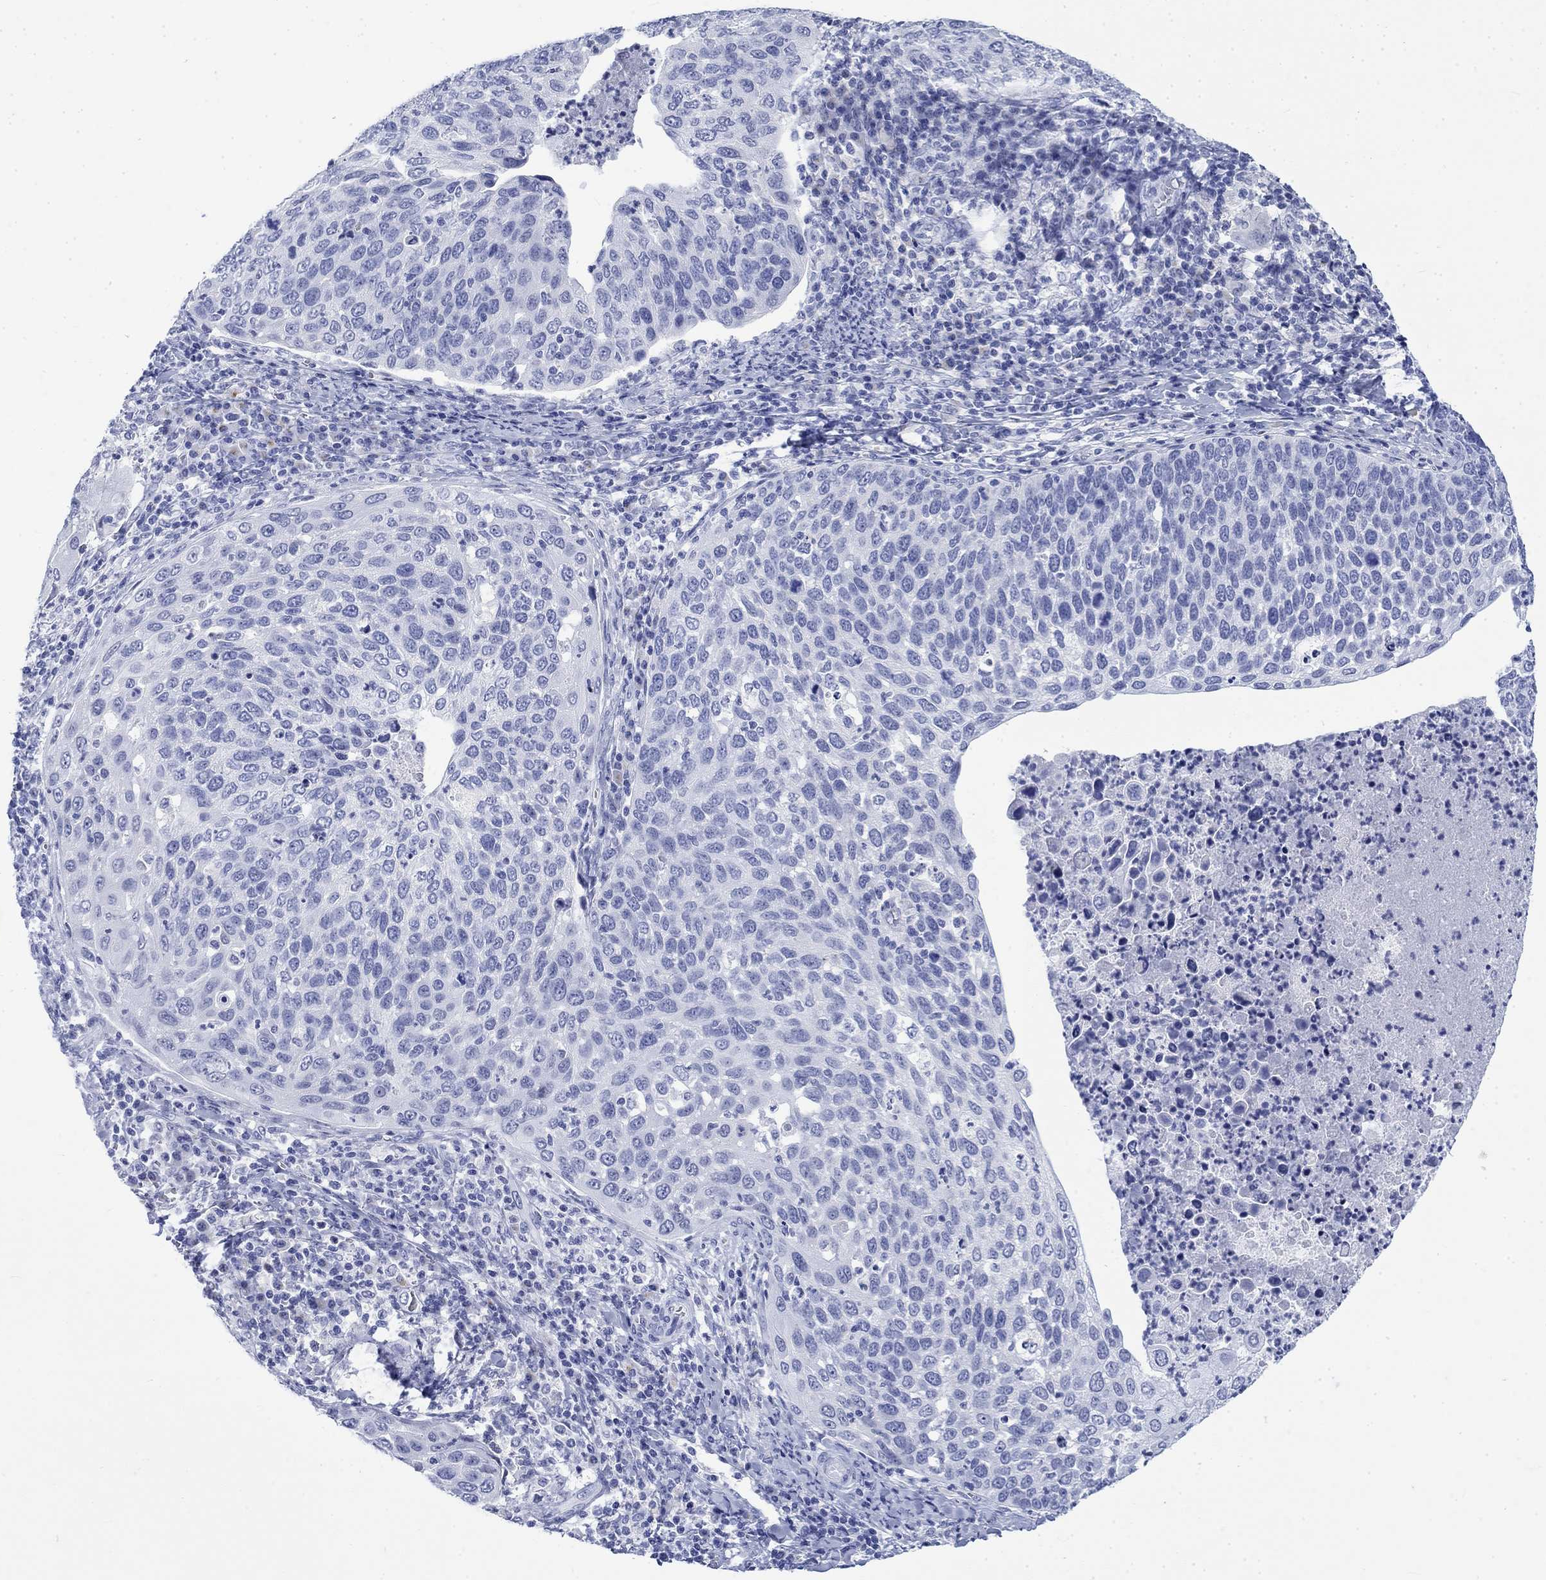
{"staining": {"intensity": "negative", "quantity": "none", "location": "none"}, "tissue": "cervical cancer", "cell_type": "Tumor cells", "image_type": "cancer", "snomed": [{"axis": "morphology", "description": "Squamous cell carcinoma, NOS"}, {"axis": "topography", "description": "Cervix"}], "caption": "Immunohistochemistry of squamous cell carcinoma (cervical) demonstrates no expression in tumor cells.", "gene": "KRT76", "patient": {"sex": "female", "age": 54}}